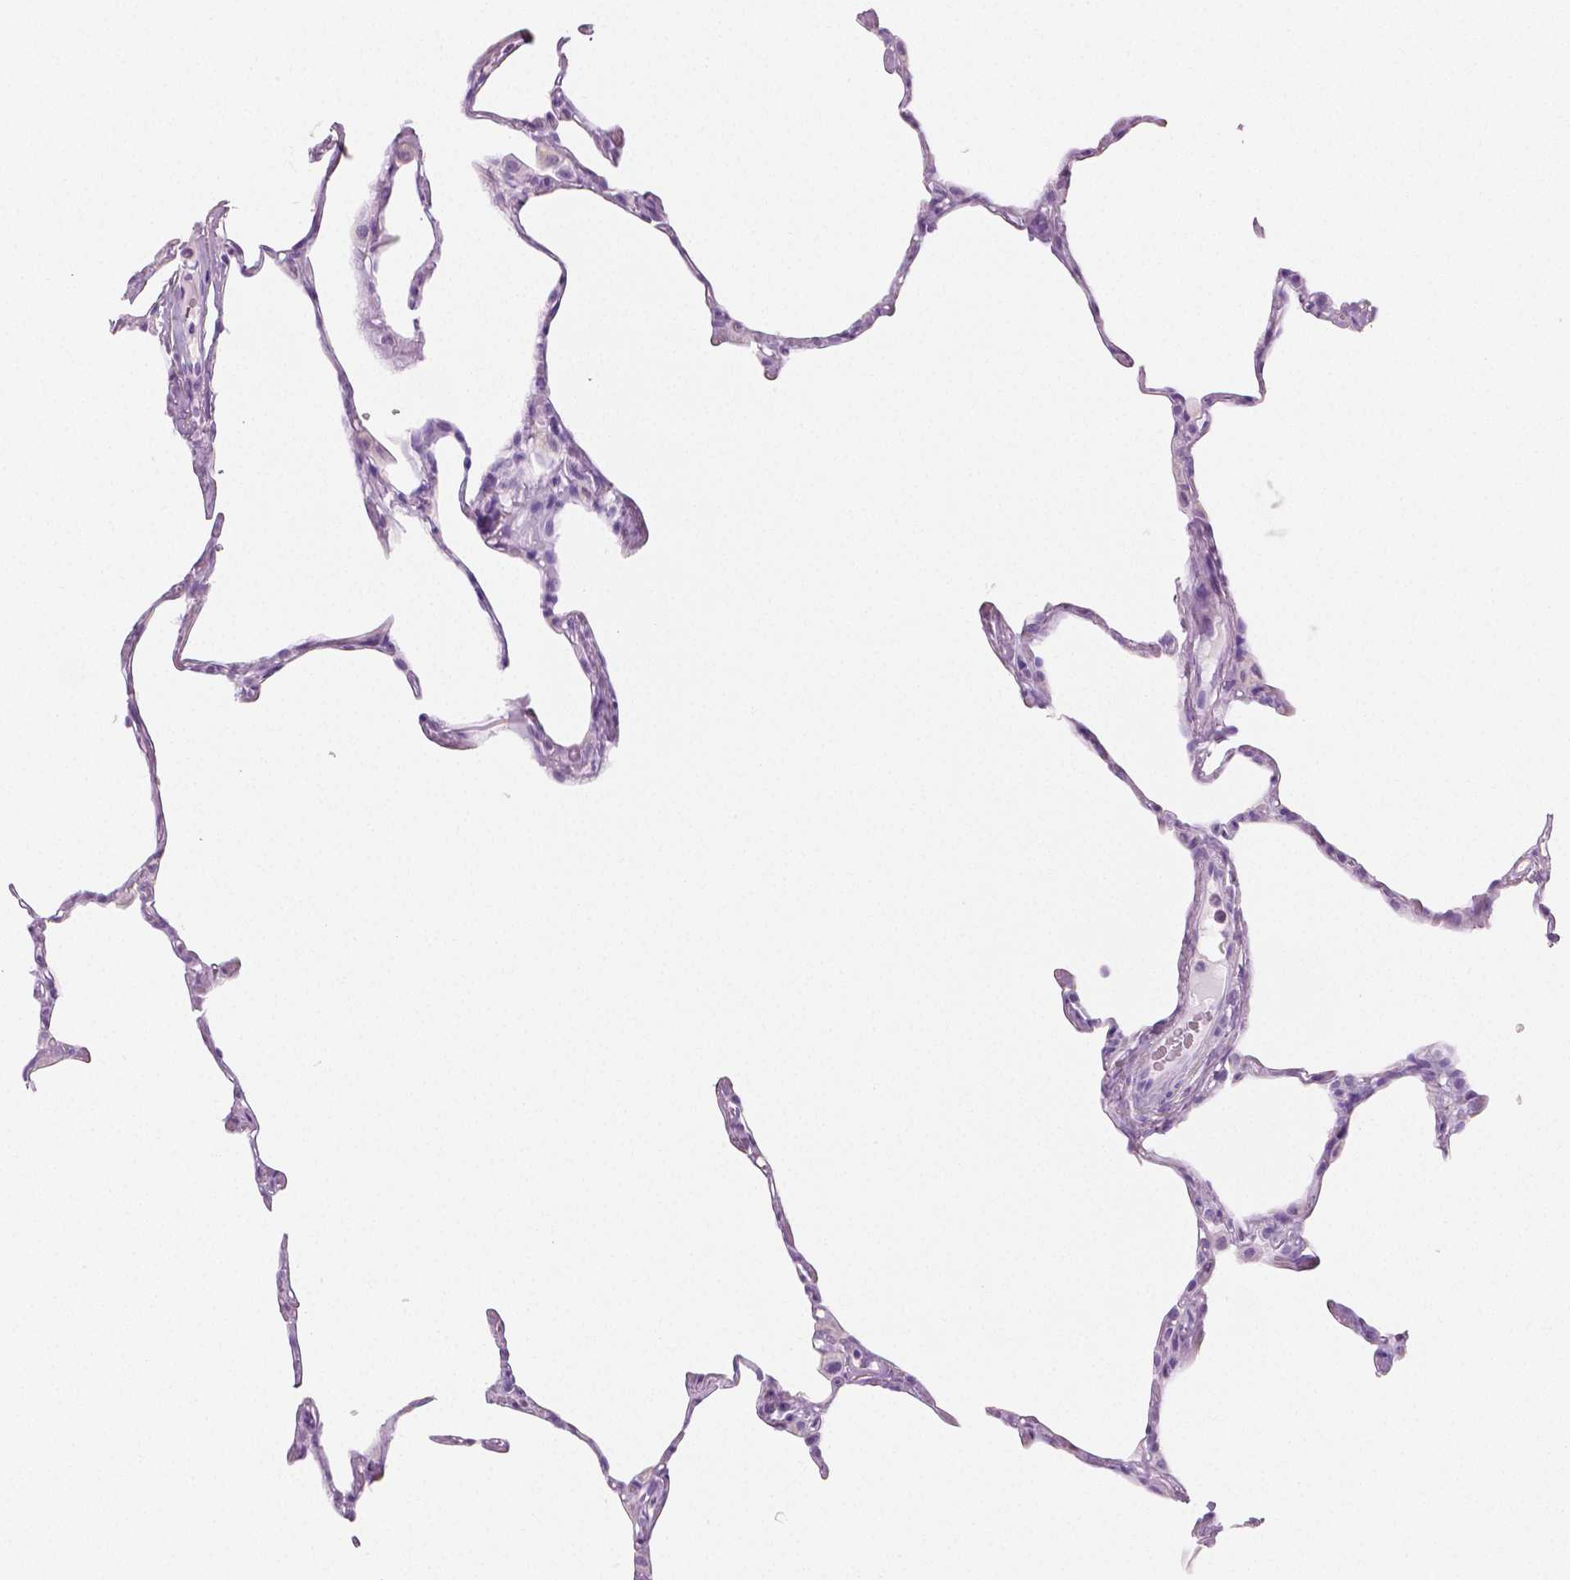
{"staining": {"intensity": "negative", "quantity": "none", "location": "none"}, "tissue": "lung", "cell_type": "Alveolar cells", "image_type": "normal", "snomed": [{"axis": "morphology", "description": "Normal tissue, NOS"}, {"axis": "topography", "description": "Lung"}], "caption": "Immunohistochemistry of normal human lung demonstrates no staining in alveolar cells. (Brightfield microscopy of DAB (3,3'-diaminobenzidine) immunohistochemistry at high magnification).", "gene": "PLIN4", "patient": {"sex": "male", "age": 65}}